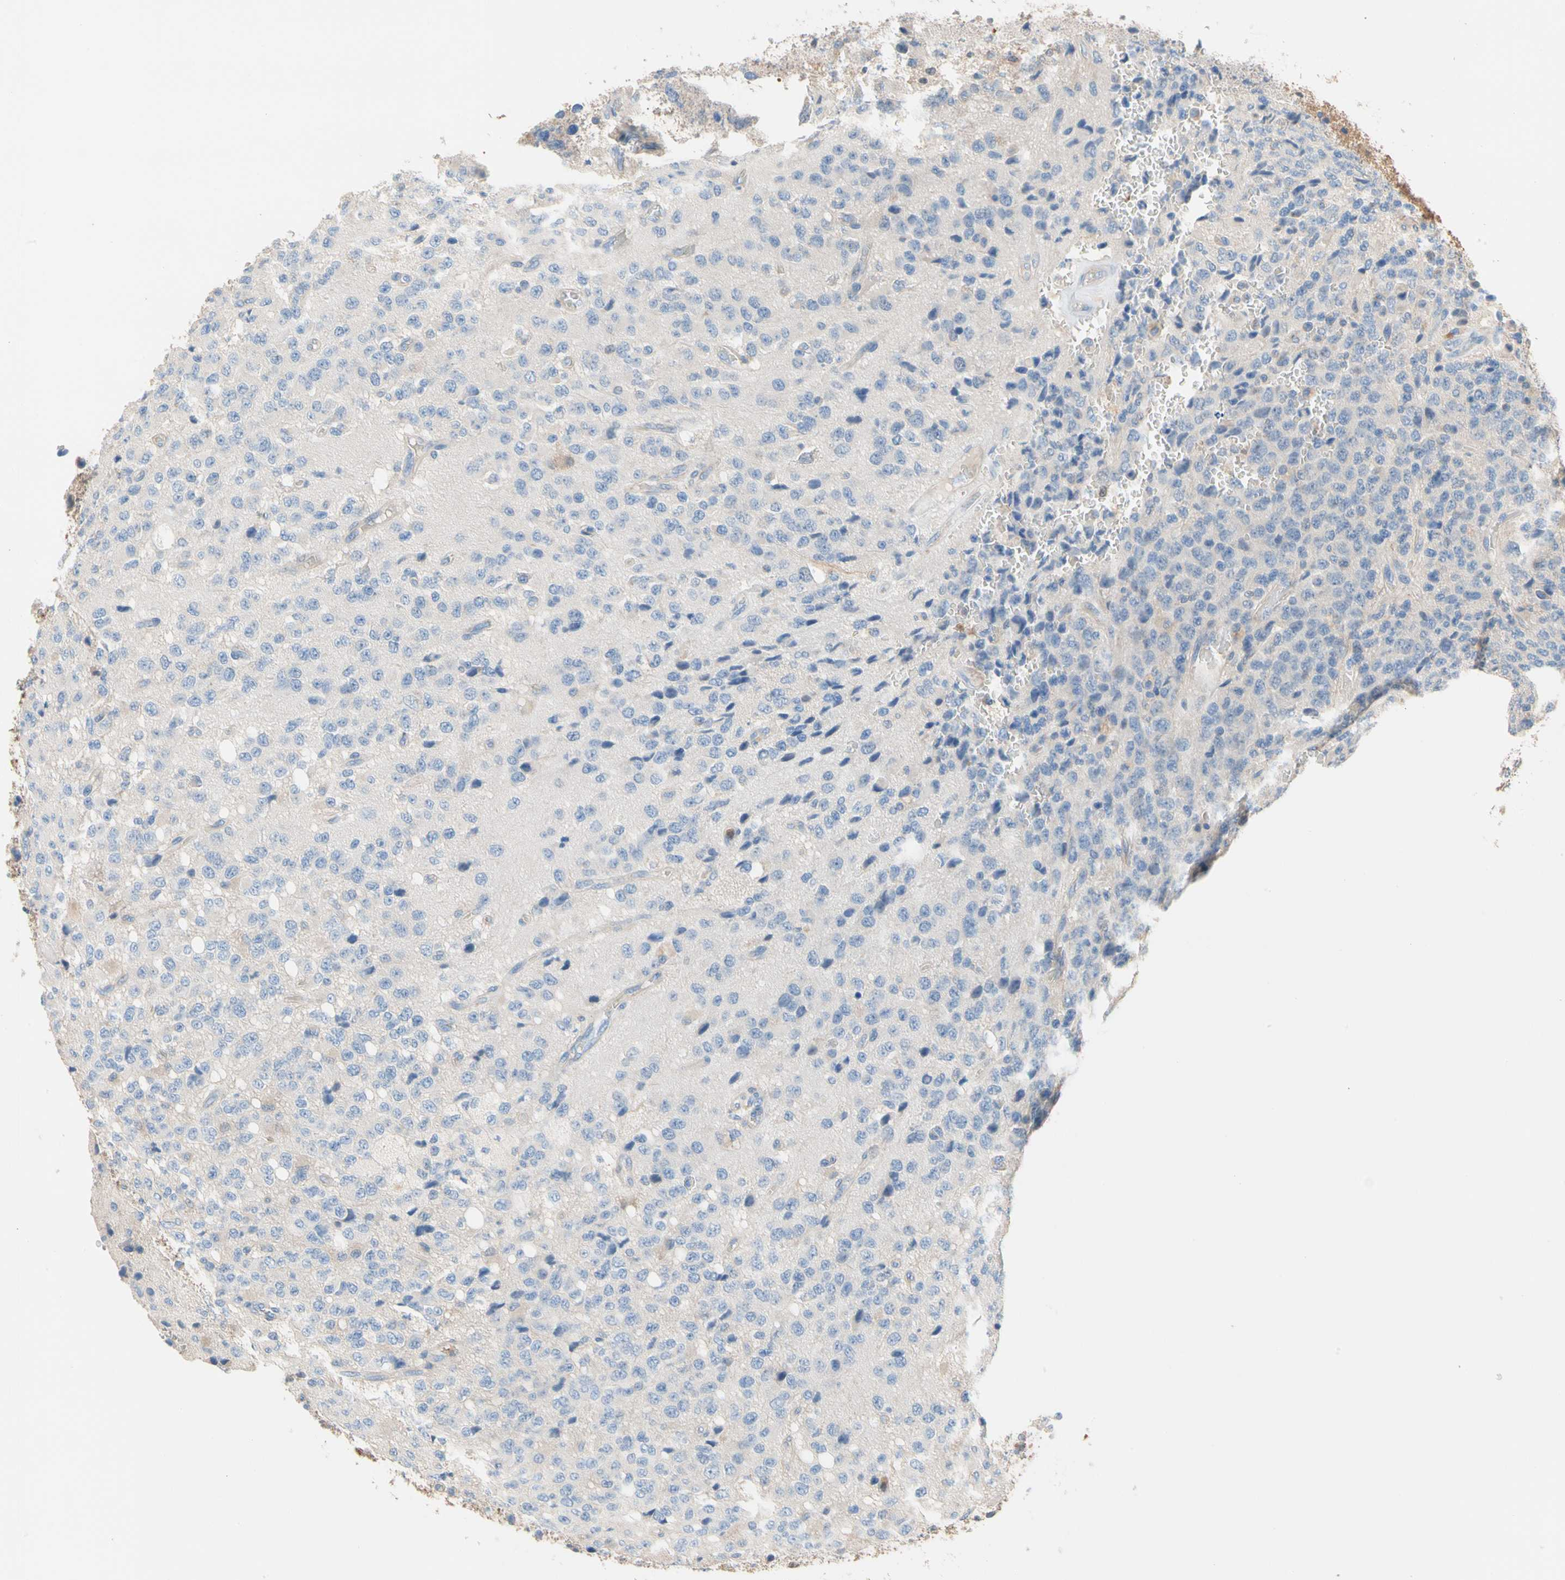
{"staining": {"intensity": "negative", "quantity": "none", "location": "none"}, "tissue": "glioma", "cell_type": "Tumor cells", "image_type": "cancer", "snomed": [{"axis": "morphology", "description": "Glioma, malignant, High grade"}, {"axis": "topography", "description": "pancreas cauda"}], "caption": "DAB immunohistochemical staining of glioma reveals no significant positivity in tumor cells.", "gene": "BBOX1", "patient": {"sex": "male", "age": 60}}